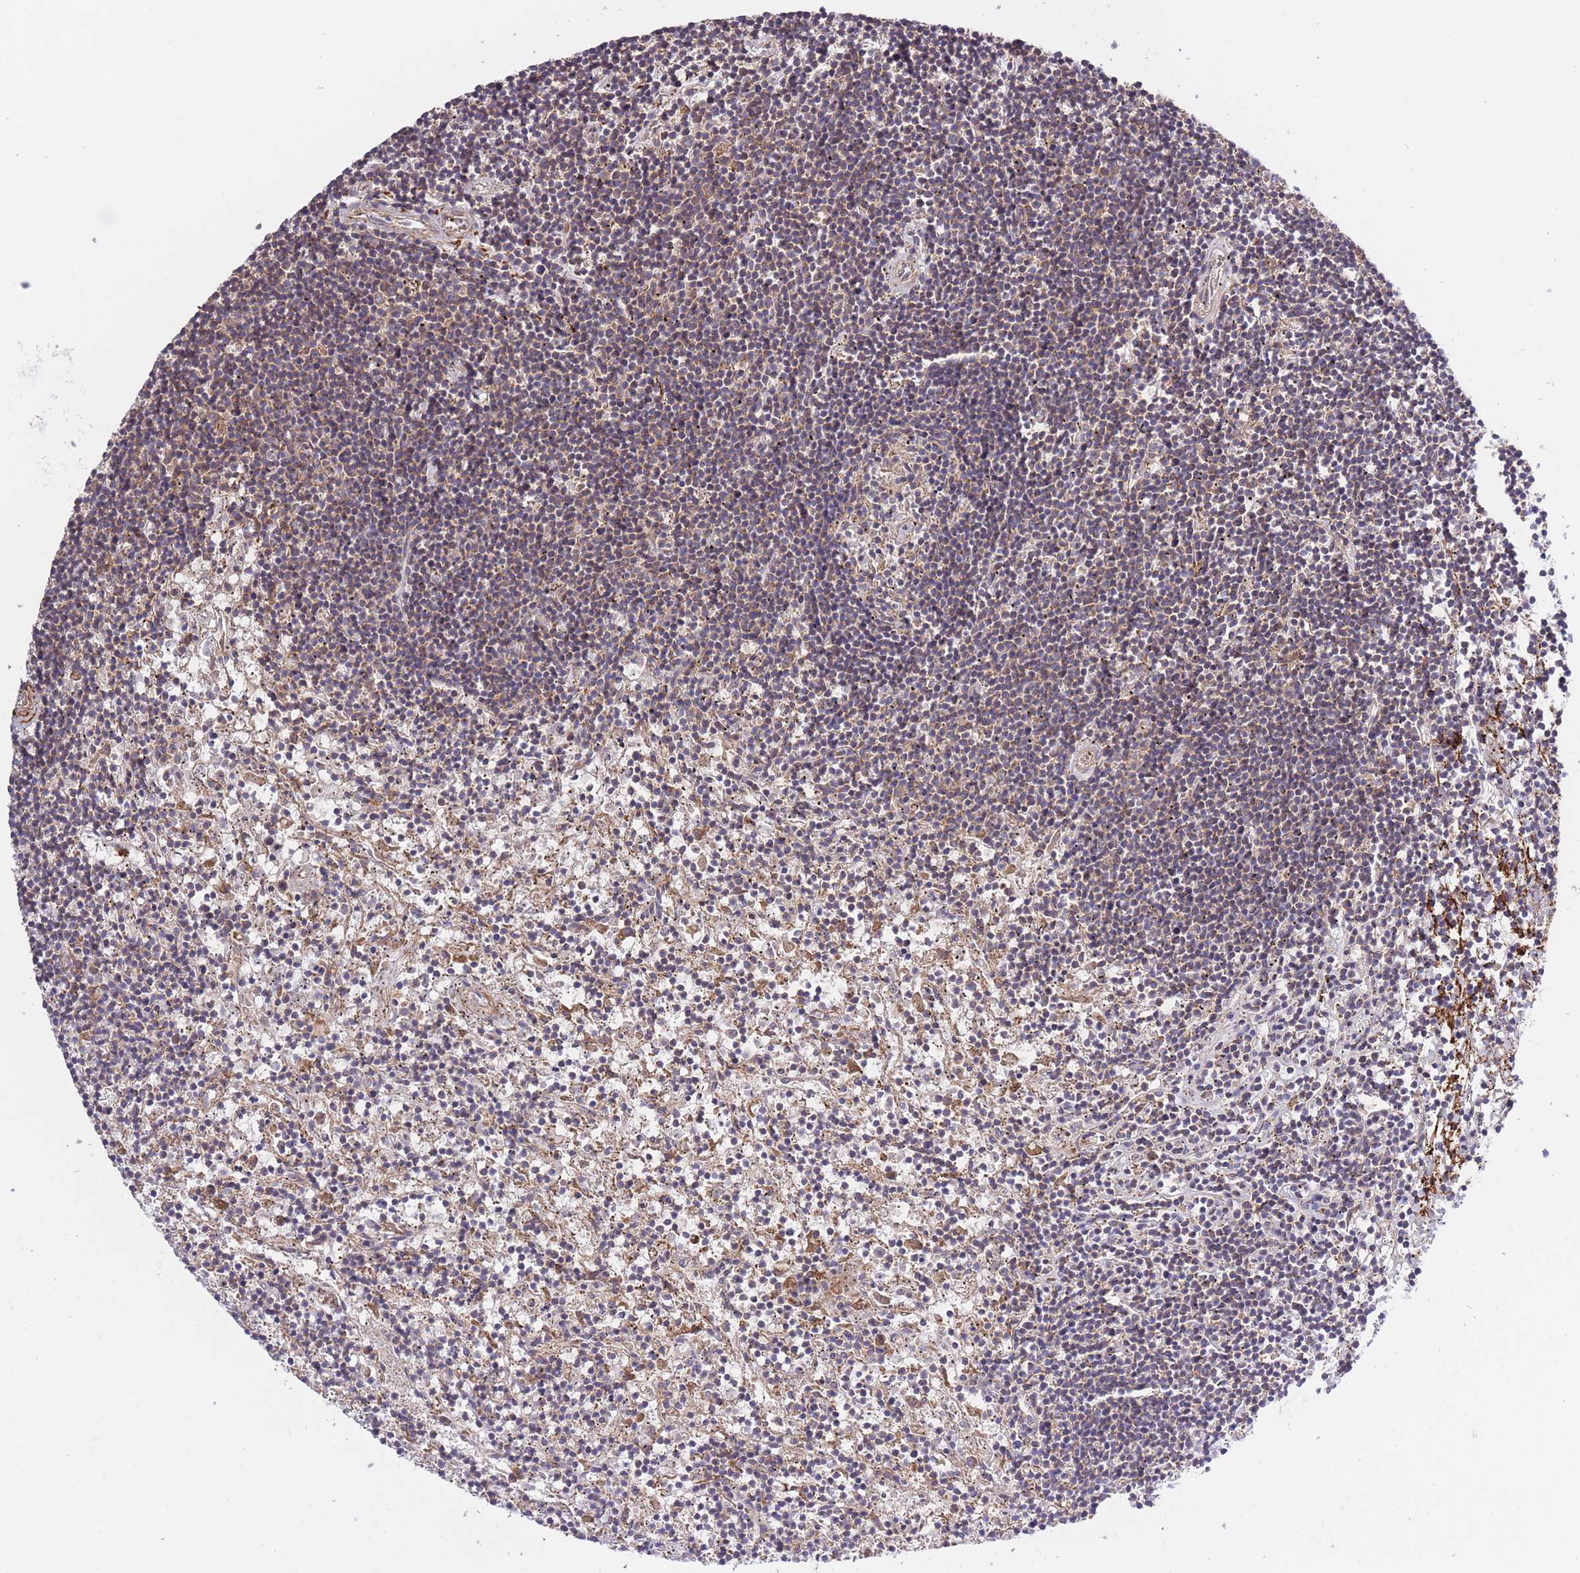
{"staining": {"intensity": "weak", "quantity": "25%-75%", "location": "cytoplasmic/membranous"}, "tissue": "lymphoma", "cell_type": "Tumor cells", "image_type": "cancer", "snomed": [{"axis": "morphology", "description": "Malignant lymphoma, non-Hodgkin's type, Low grade"}, {"axis": "topography", "description": "Spleen"}], "caption": "High-power microscopy captured an IHC image of lymphoma, revealing weak cytoplasmic/membranous positivity in about 25%-75% of tumor cells.", "gene": "ATP13A2", "patient": {"sex": "male", "age": 76}}